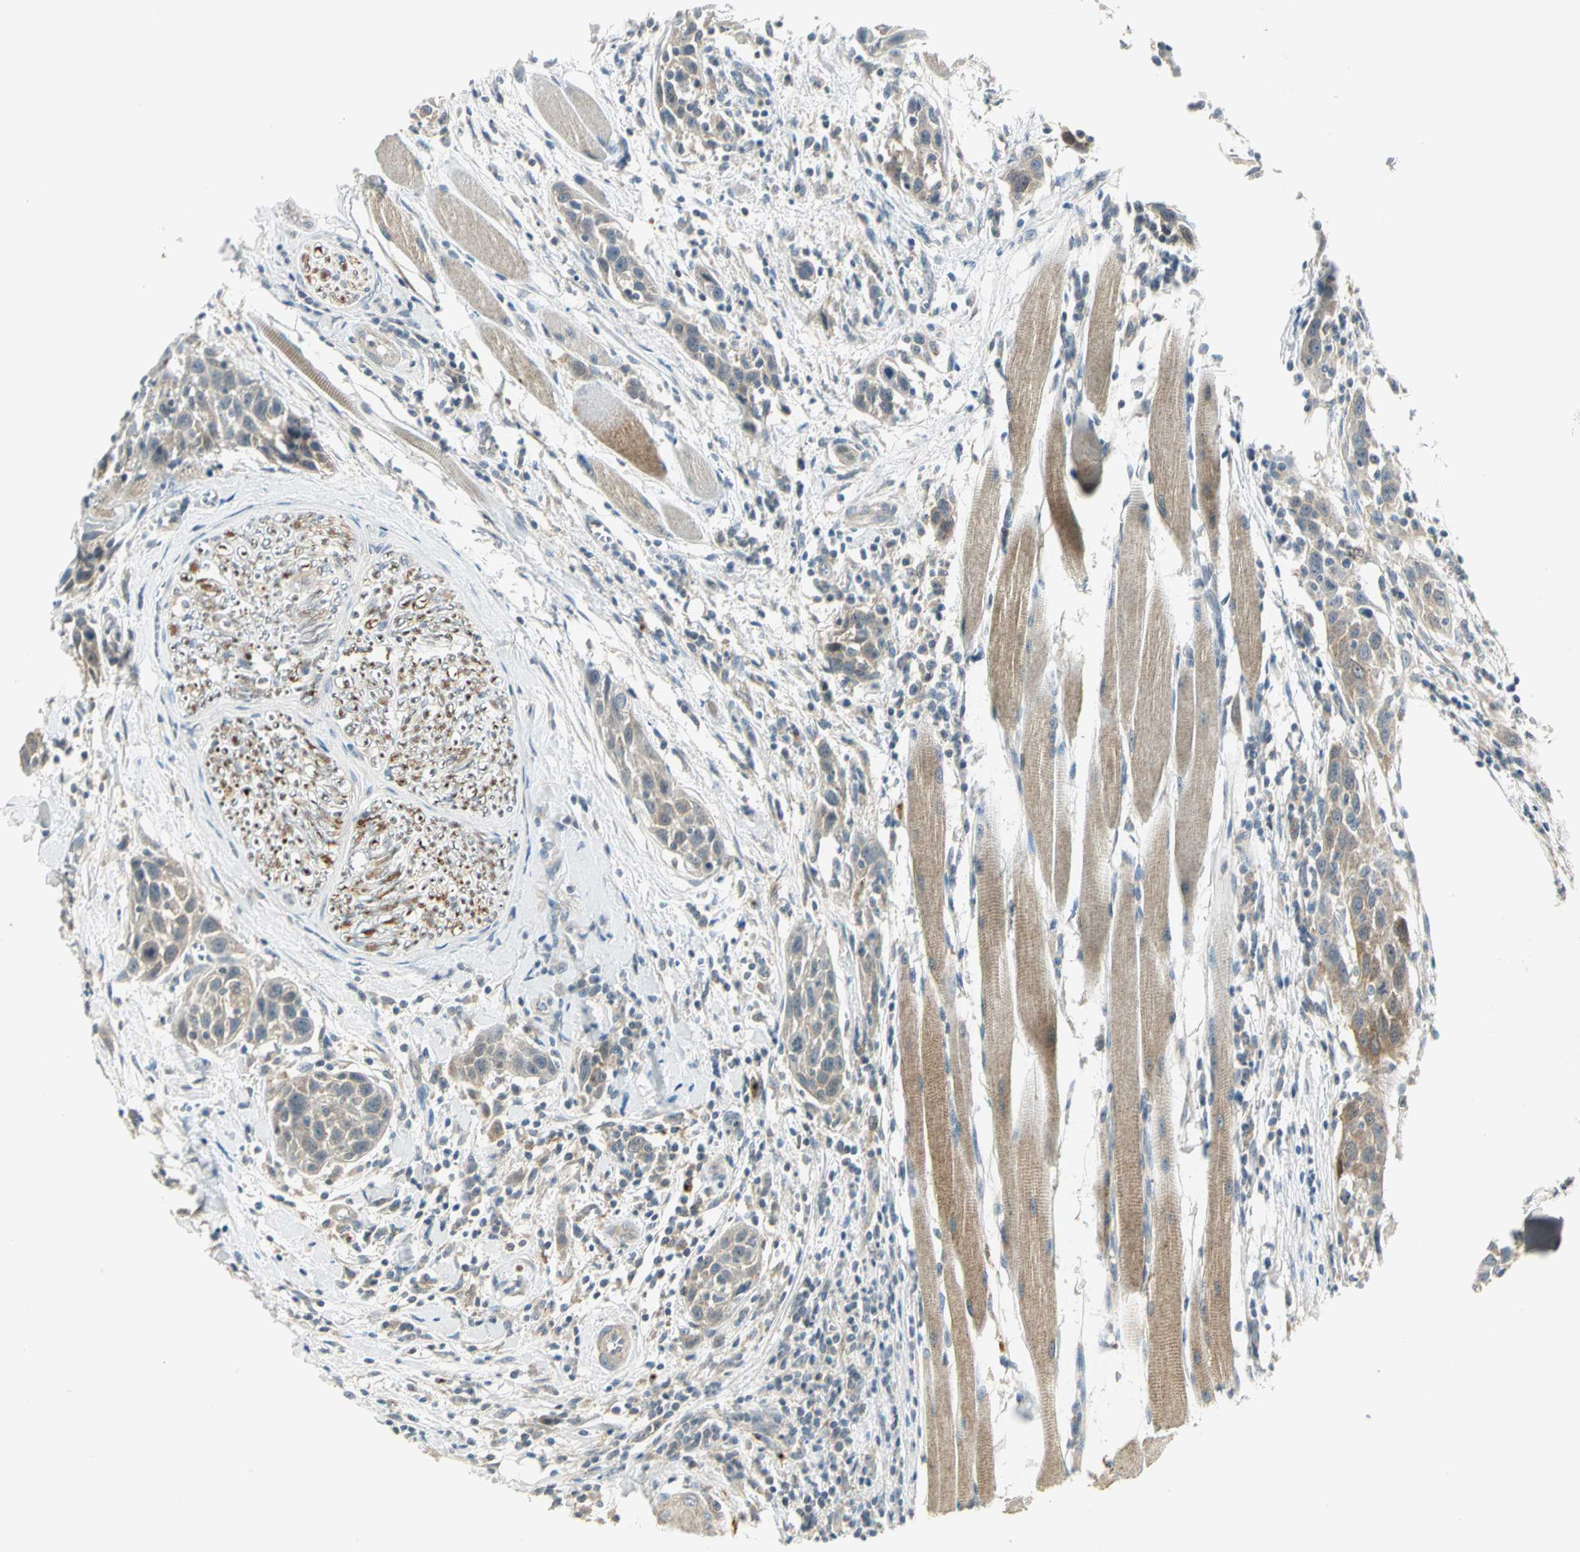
{"staining": {"intensity": "weak", "quantity": ">75%", "location": "cytoplasmic/membranous"}, "tissue": "head and neck cancer", "cell_type": "Tumor cells", "image_type": "cancer", "snomed": [{"axis": "morphology", "description": "Normal tissue, NOS"}, {"axis": "morphology", "description": "Squamous cell carcinoma, NOS"}, {"axis": "topography", "description": "Oral tissue"}, {"axis": "topography", "description": "Head-Neck"}], "caption": "Protein expression by immunohistochemistry shows weak cytoplasmic/membranous positivity in approximately >75% of tumor cells in head and neck cancer.", "gene": "MAPK8IP3", "patient": {"sex": "female", "age": 50}}